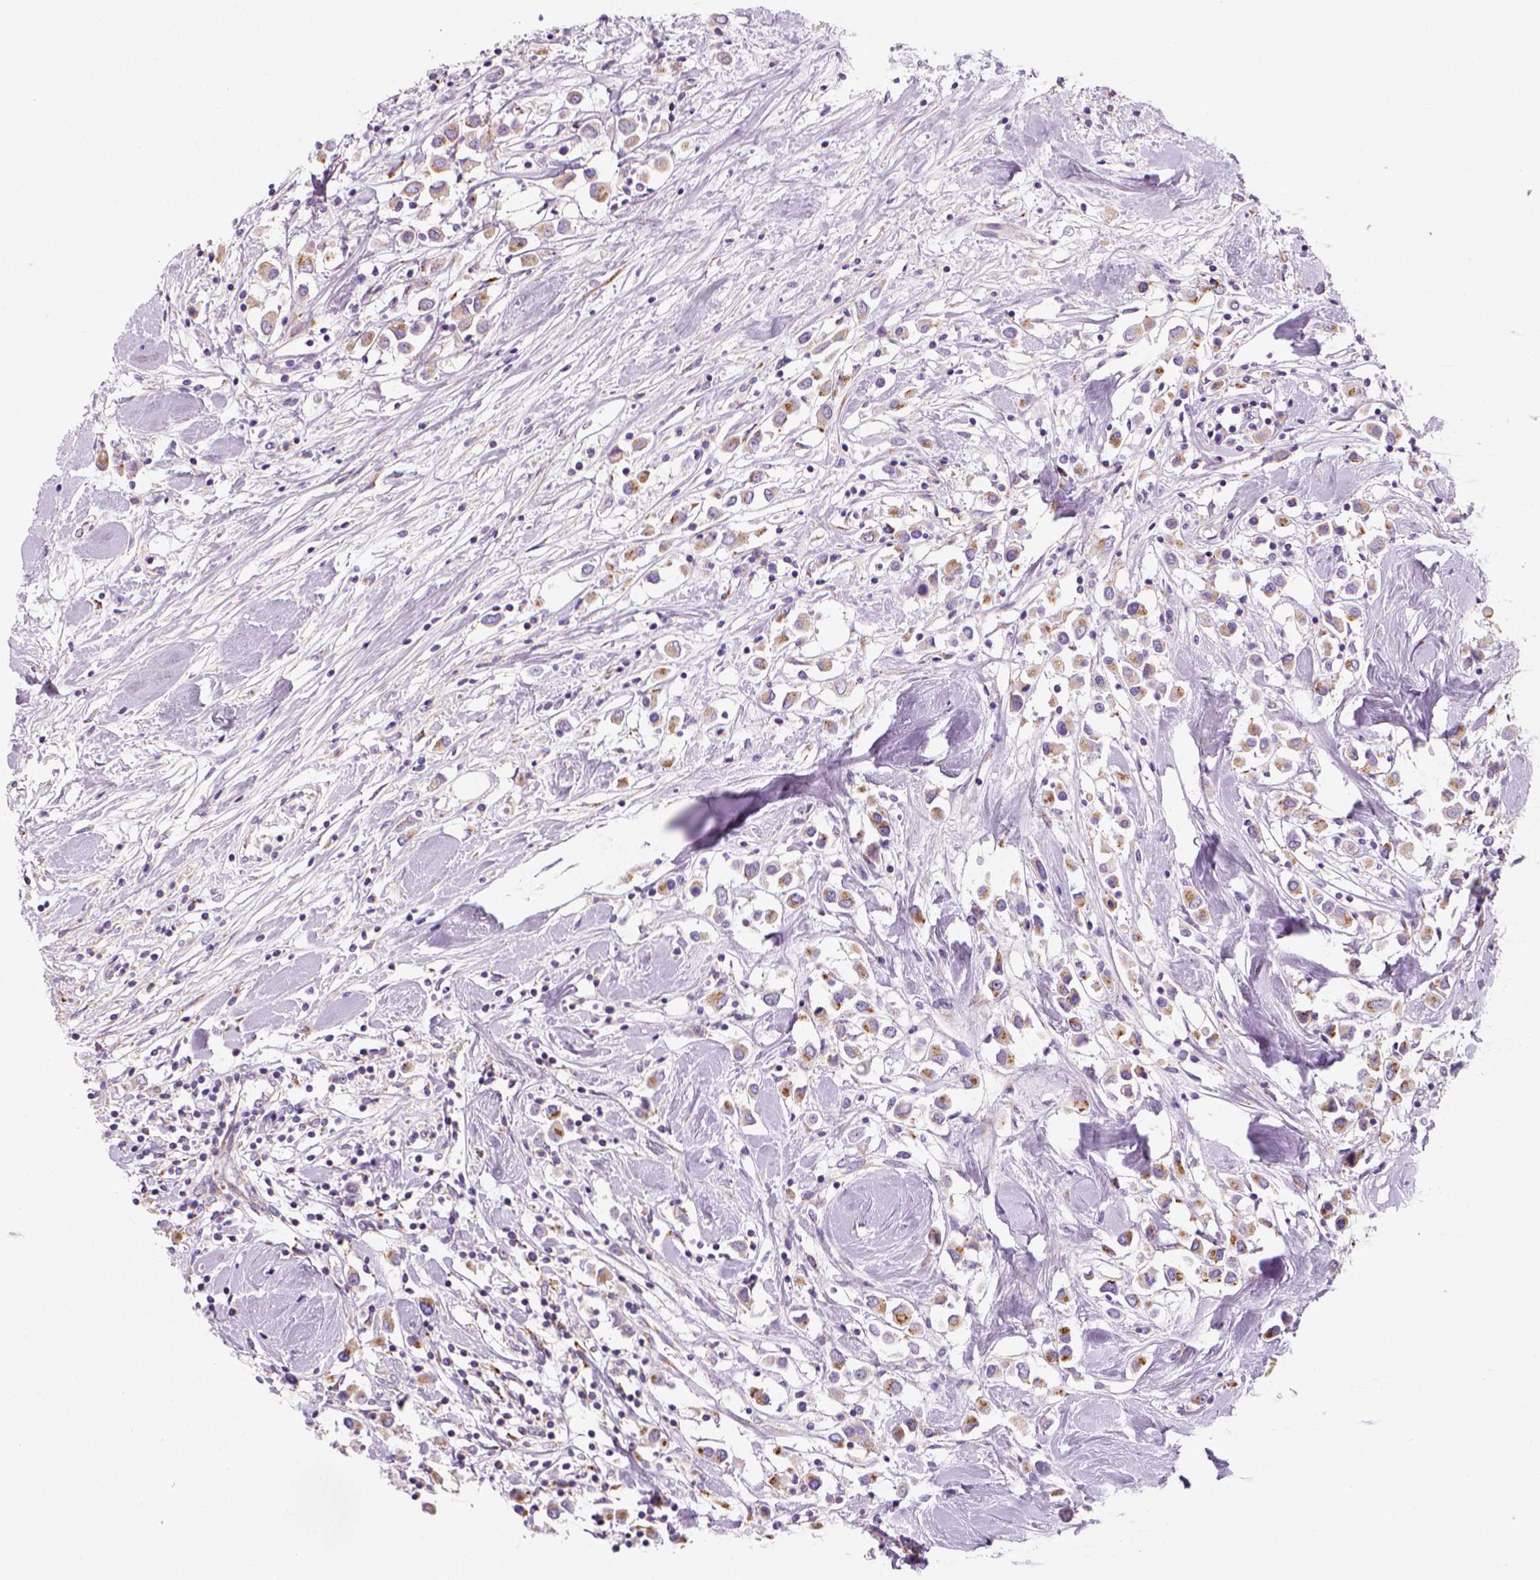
{"staining": {"intensity": "moderate", "quantity": ">75%", "location": "cytoplasmic/membranous"}, "tissue": "breast cancer", "cell_type": "Tumor cells", "image_type": "cancer", "snomed": [{"axis": "morphology", "description": "Duct carcinoma"}, {"axis": "topography", "description": "Breast"}], "caption": "This photomicrograph reveals immunohistochemistry (IHC) staining of breast infiltrating ductal carcinoma, with medium moderate cytoplasmic/membranous staining in about >75% of tumor cells.", "gene": "CES2", "patient": {"sex": "female", "age": 61}}